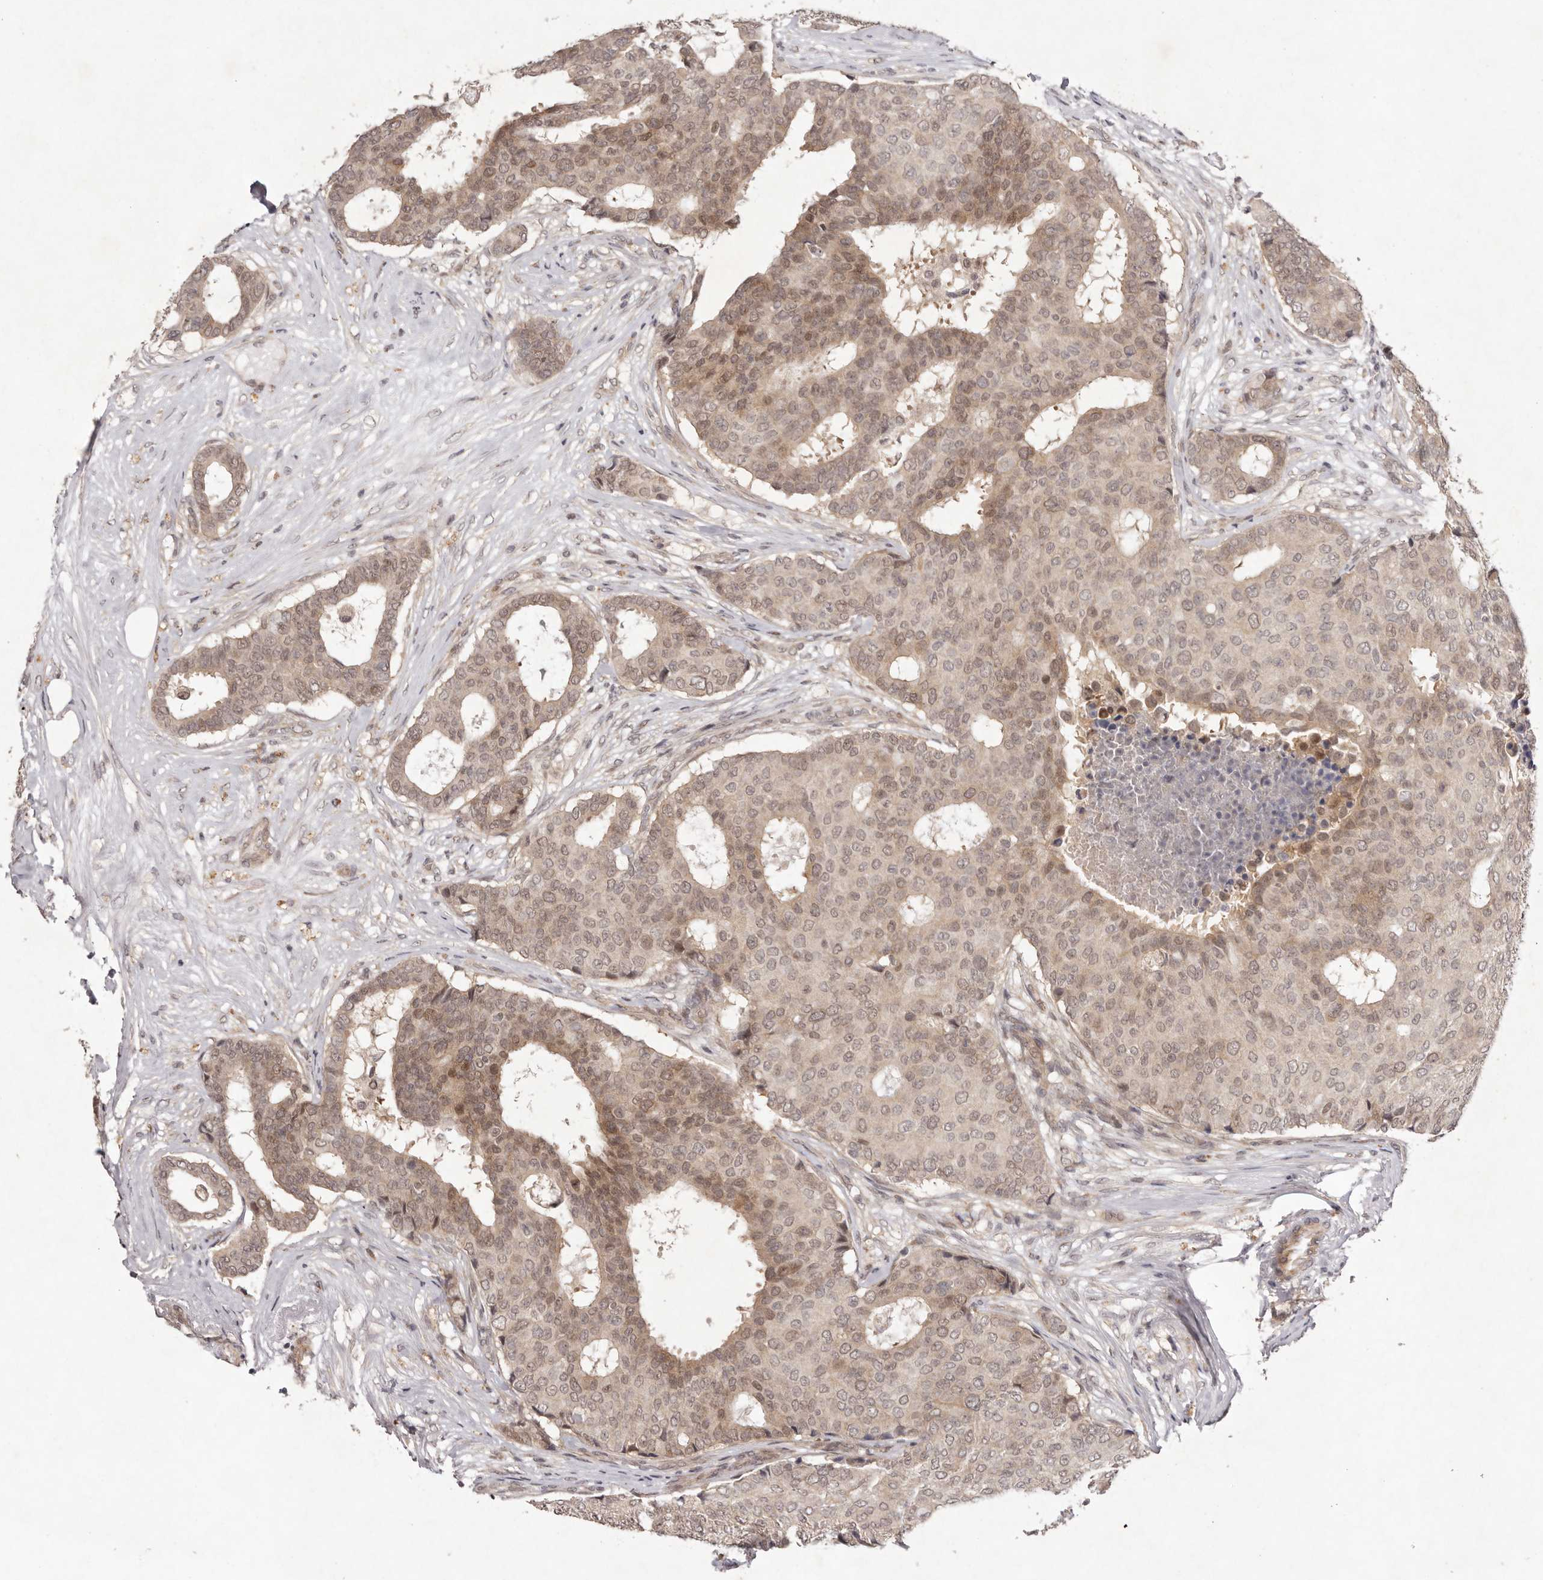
{"staining": {"intensity": "weak", "quantity": ">75%", "location": "cytoplasmic/membranous,nuclear"}, "tissue": "breast cancer", "cell_type": "Tumor cells", "image_type": "cancer", "snomed": [{"axis": "morphology", "description": "Duct carcinoma"}, {"axis": "topography", "description": "Breast"}], "caption": "Breast cancer was stained to show a protein in brown. There is low levels of weak cytoplasmic/membranous and nuclear staining in approximately >75% of tumor cells.", "gene": "BUD31", "patient": {"sex": "female", "age": 75}}